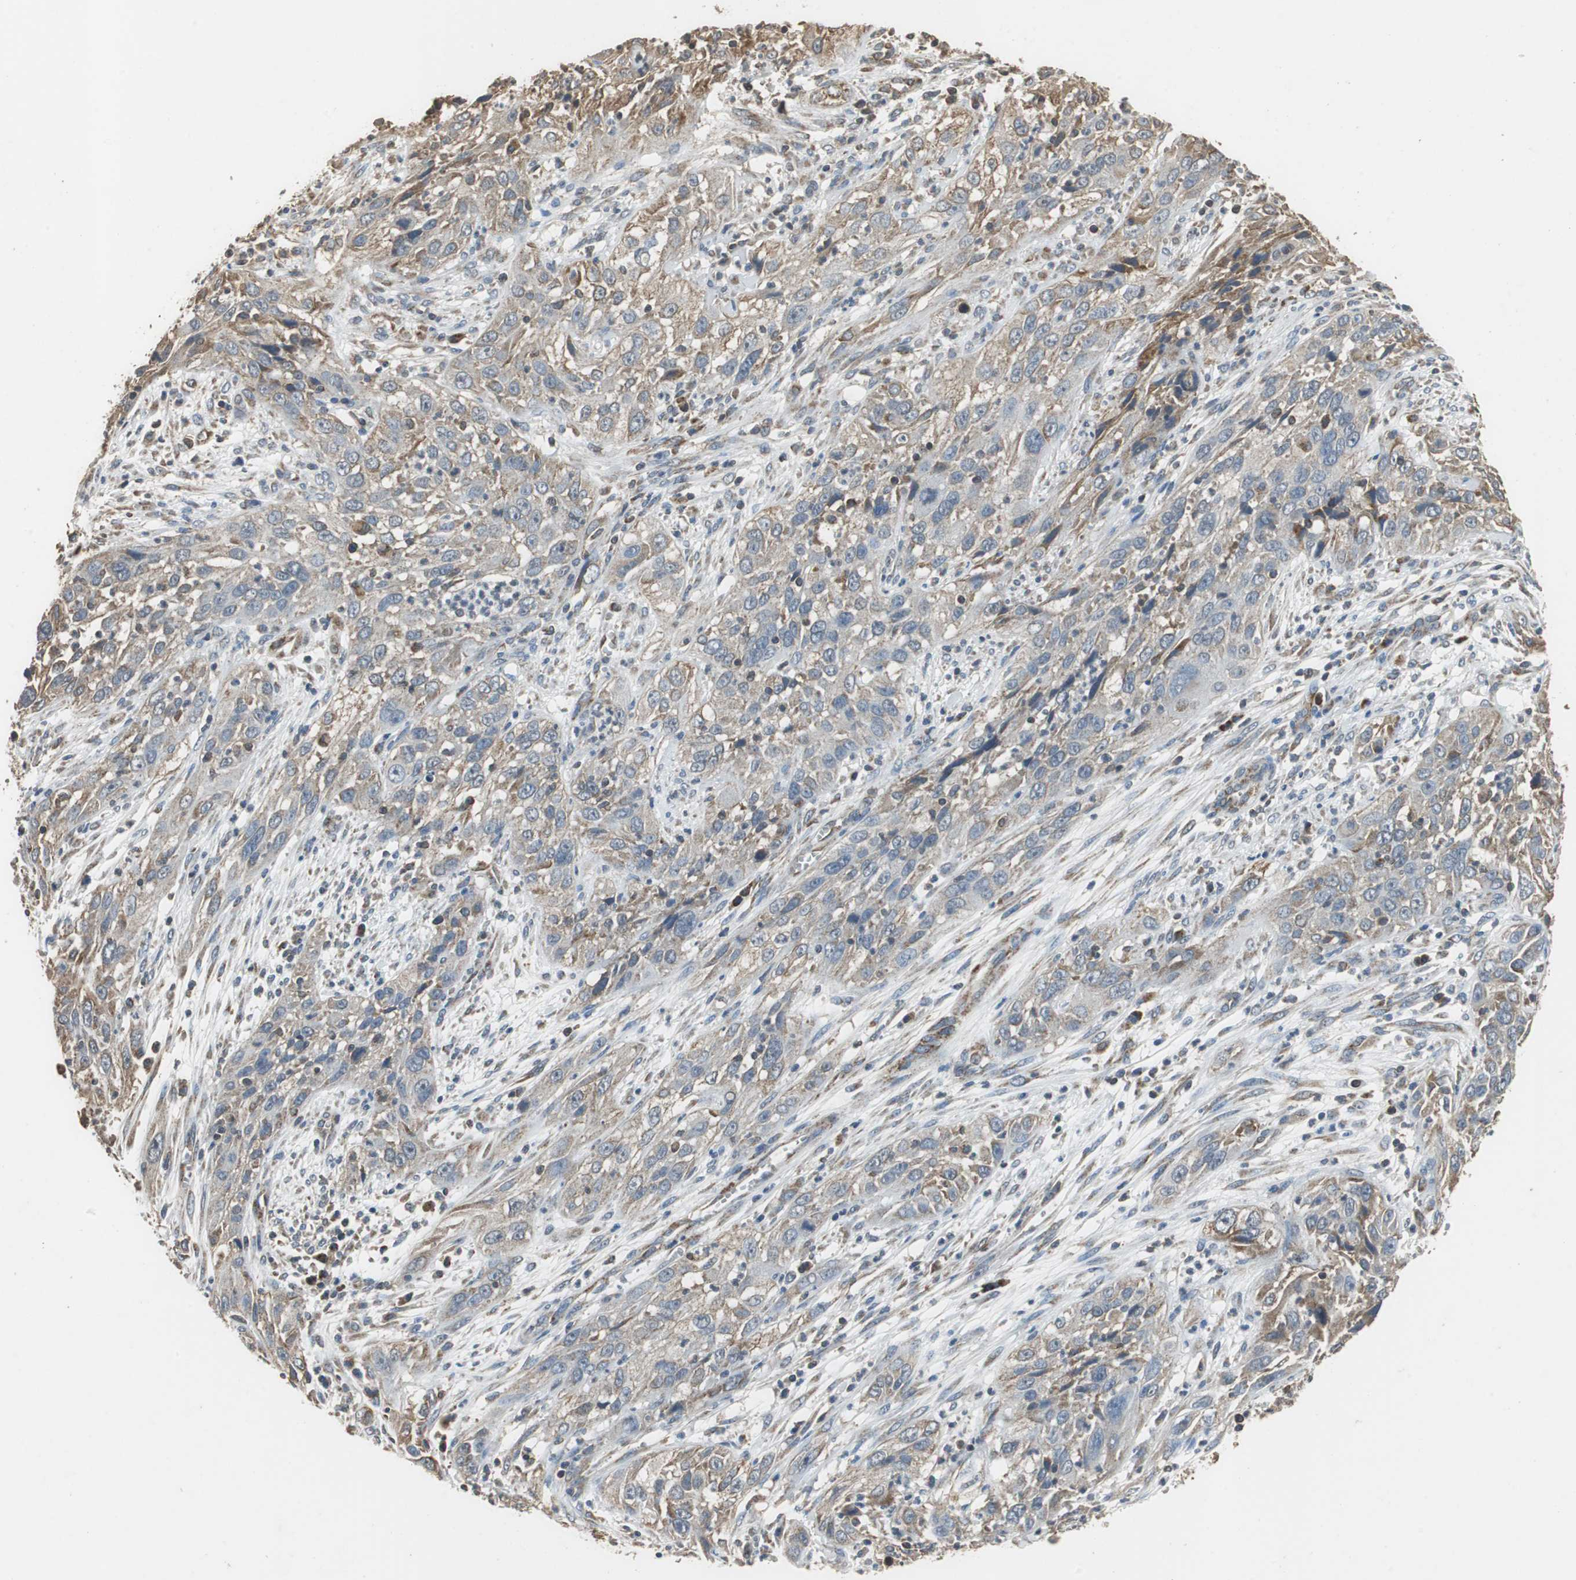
{"staining": {"intensity": "weak", "quantity": "<25%", "location": "cytoplasmic/membranous"}, "tissue": "cervical cancer", "cell_type": "Tumor cells", "image_type": "cancer", "snomed": [{"axis": "morphology", "description": "Squamous cell carcinoma, NOS"}, {"axis": "topography", "description": "Cervix"}], "caption": "Immunohistochemistry image of neoplastic tissue: human squamous cell carcinoma (cervical) stained with DAB (3,3'-diaminobenzidine) demonstrates no significant protein staining in tumor cells.", "gene": "NNT", "patient": {"sex": "female", "age": 32}}